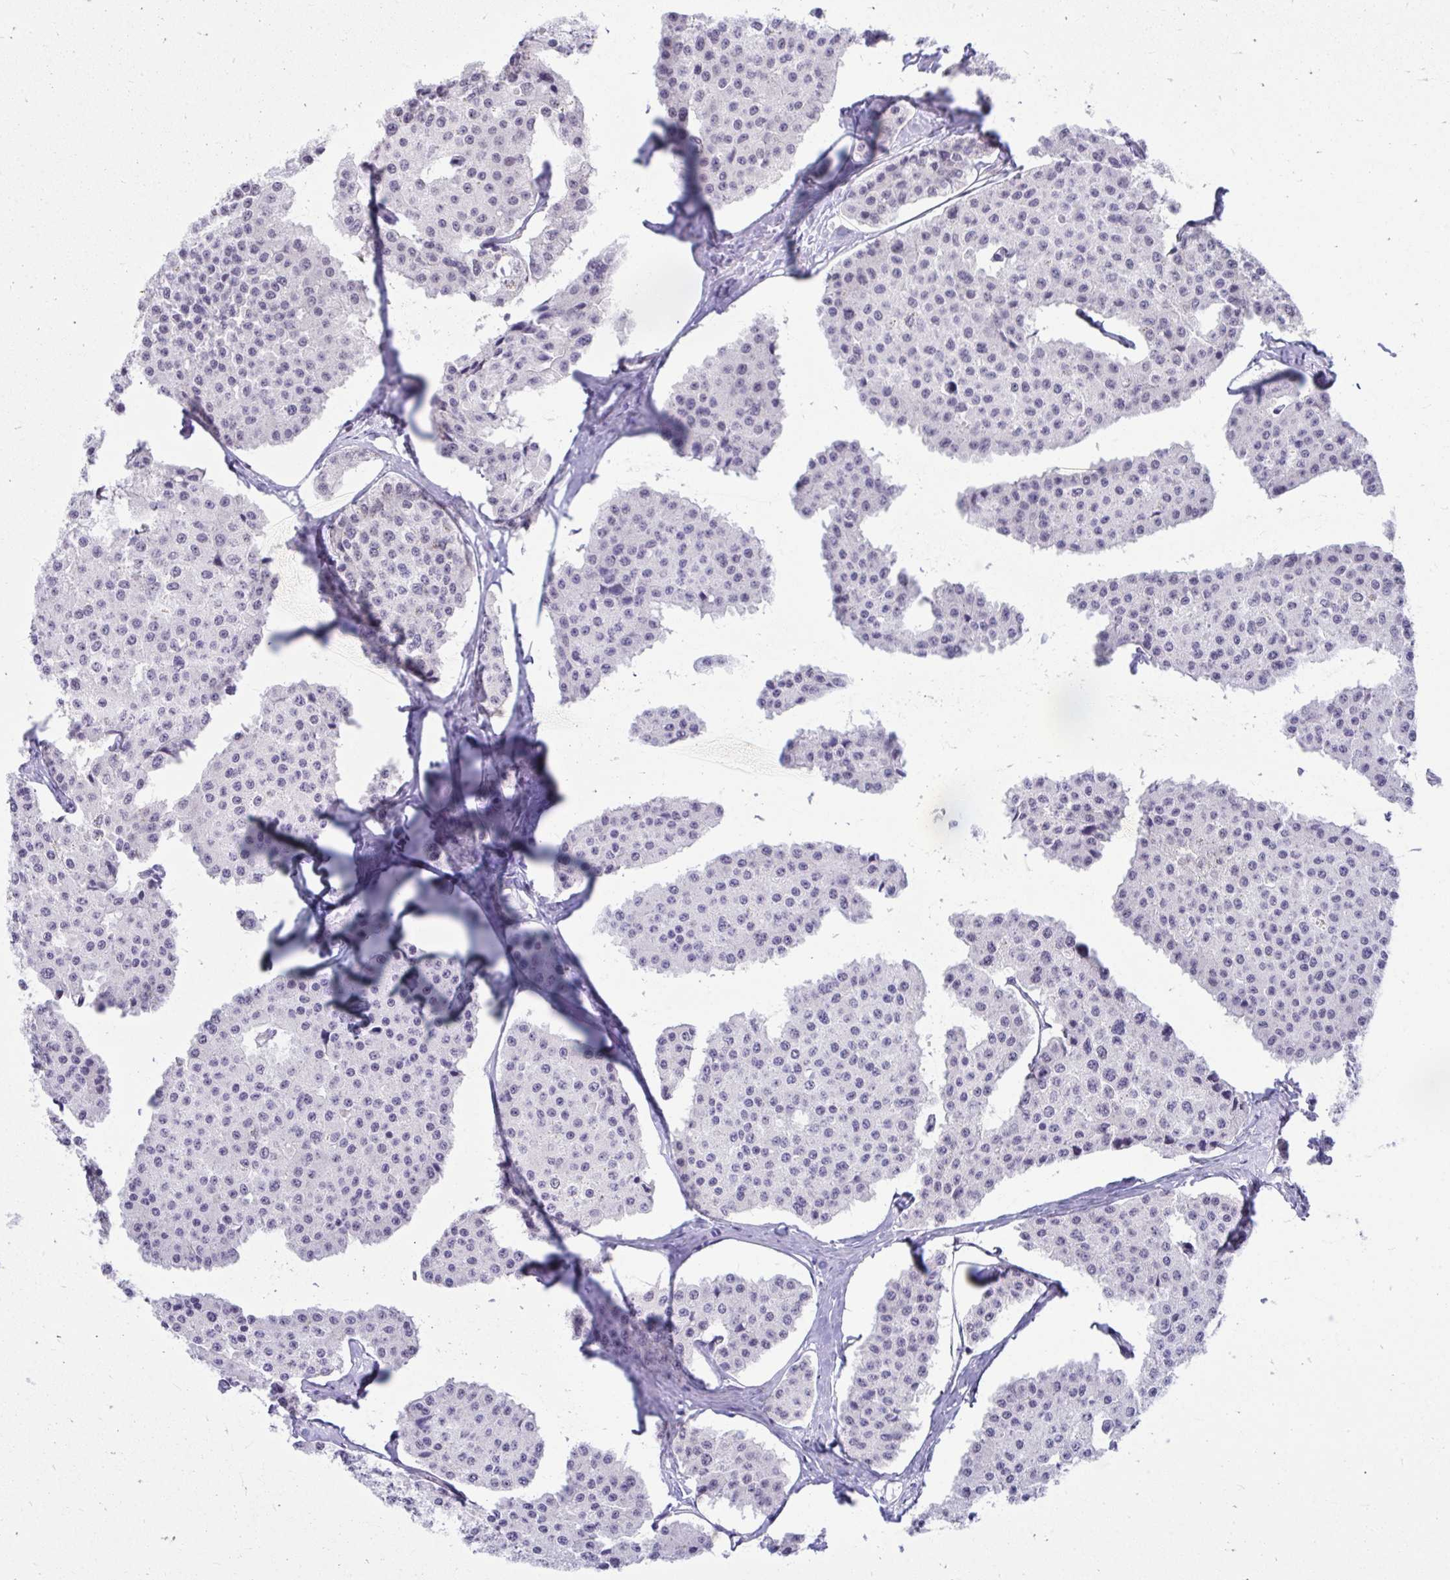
{"staining": {"intensity": "negative", "quantity": "none", "location": "none"}, "tissue": "carcinoid", "cell_type": "Tumor cells", "image_type": "cancer", "snomed": [{"axis": "morphology", "description": "Carcinoid, malignant, NOS"}, {"axis": "topography", "description": "Small intestine"}], "caption": "A high-resolution histopathology image shows IHC staining of carcinoid (malignant), which reveals no significant expression in tumor cells.", "gene": "SELENON", "patient": {"sex": "female", "age": 65}}